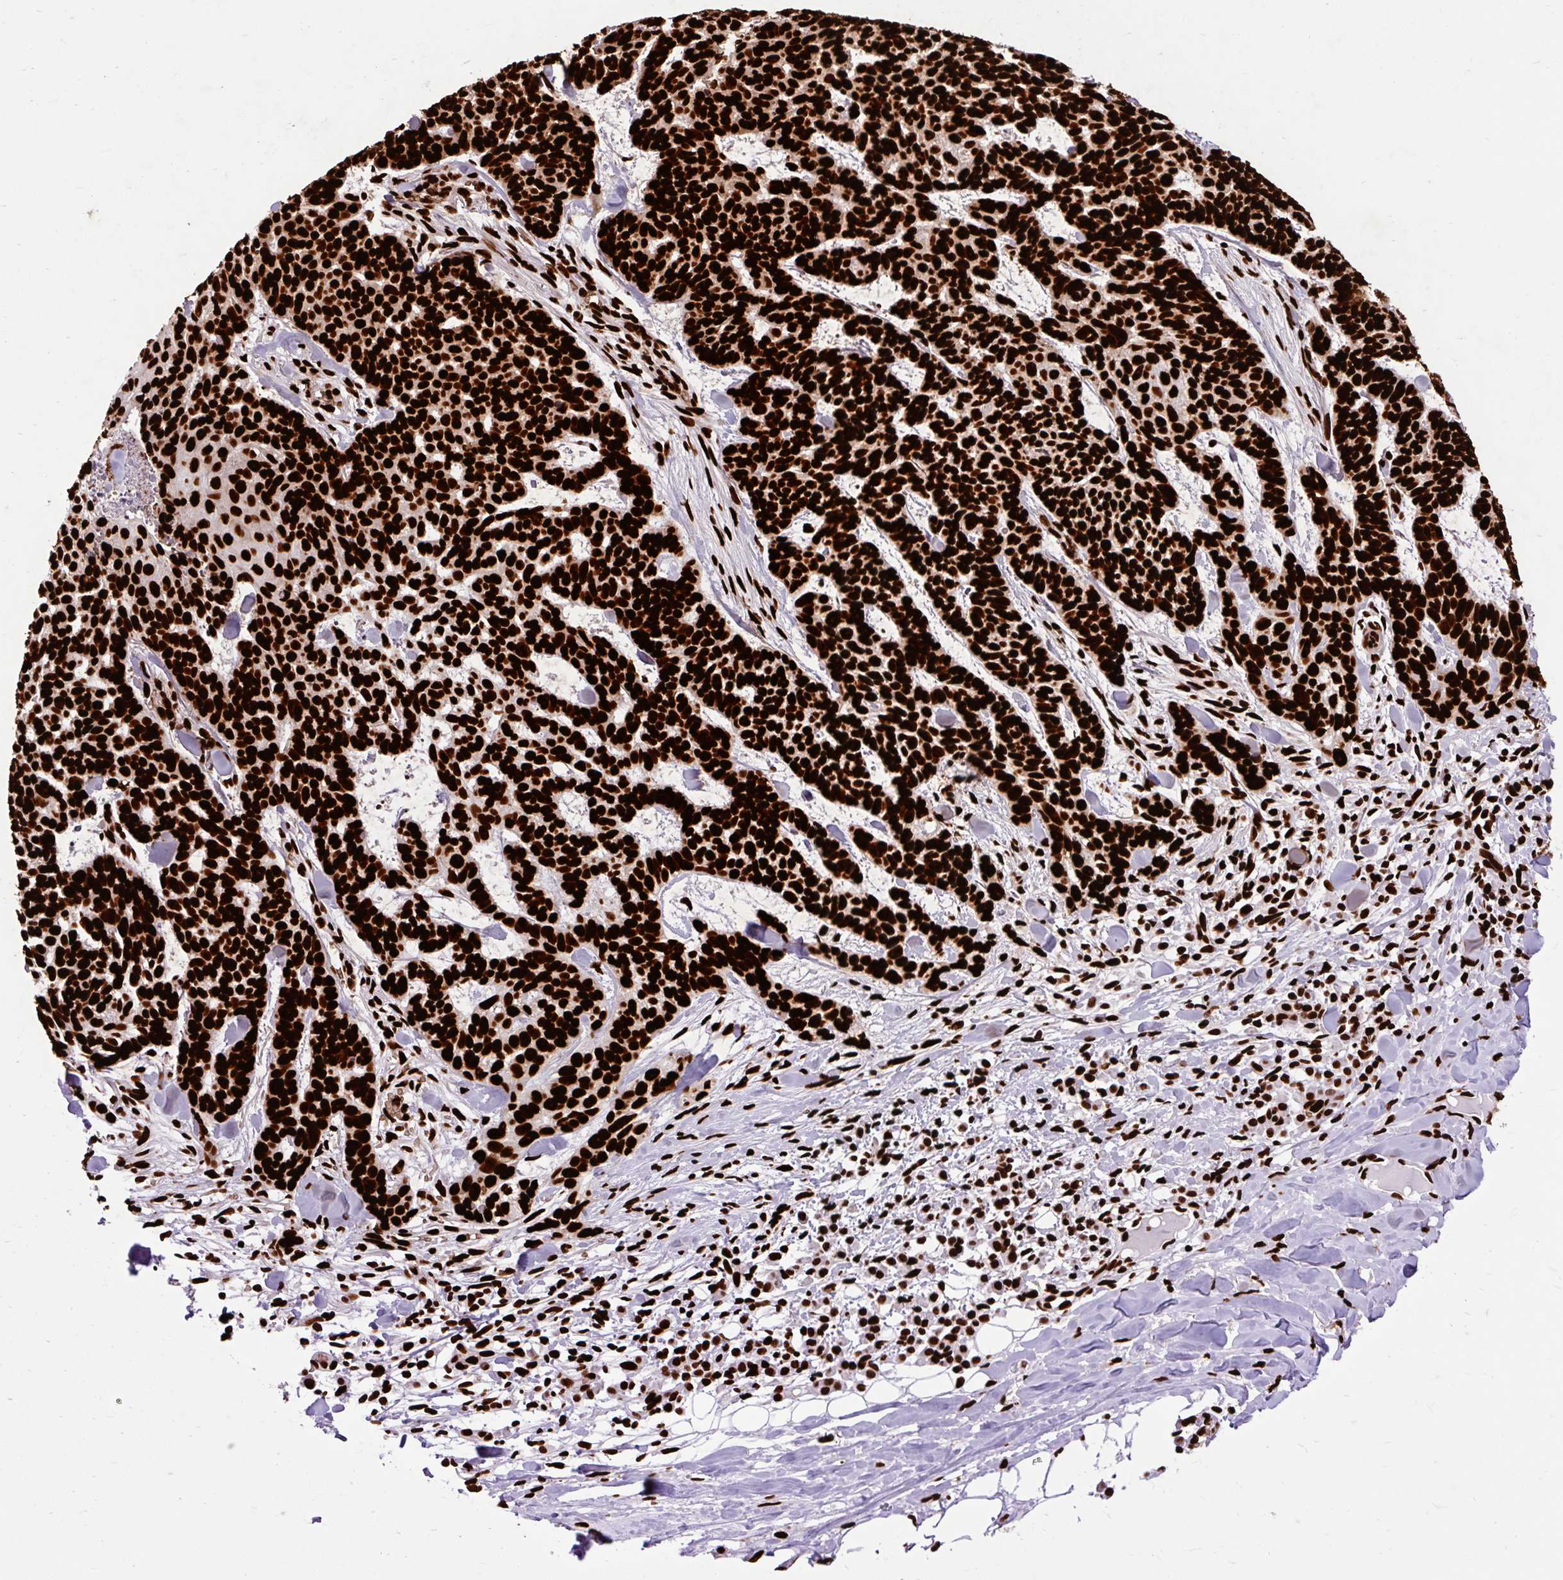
{"staining": {"intensity": "strong", "quantity": ">75%", "location": "nuclear"}, "tissue": "skin cancer", "cell_type": "Tumor cells", "image_type": "cancer", "snomed": [{"axis": "morphology", "description": "Basal cell carcinoma"}, {"axis": "topography", "description": "Skin"}], "caption": "An image of skin cancer (basal cell carcinoma) stained for a protein demonstrates strong nuclear brown staining in tumor cells.", "gene": "FUS", "patient": {"sex": "female", "age": 93}}